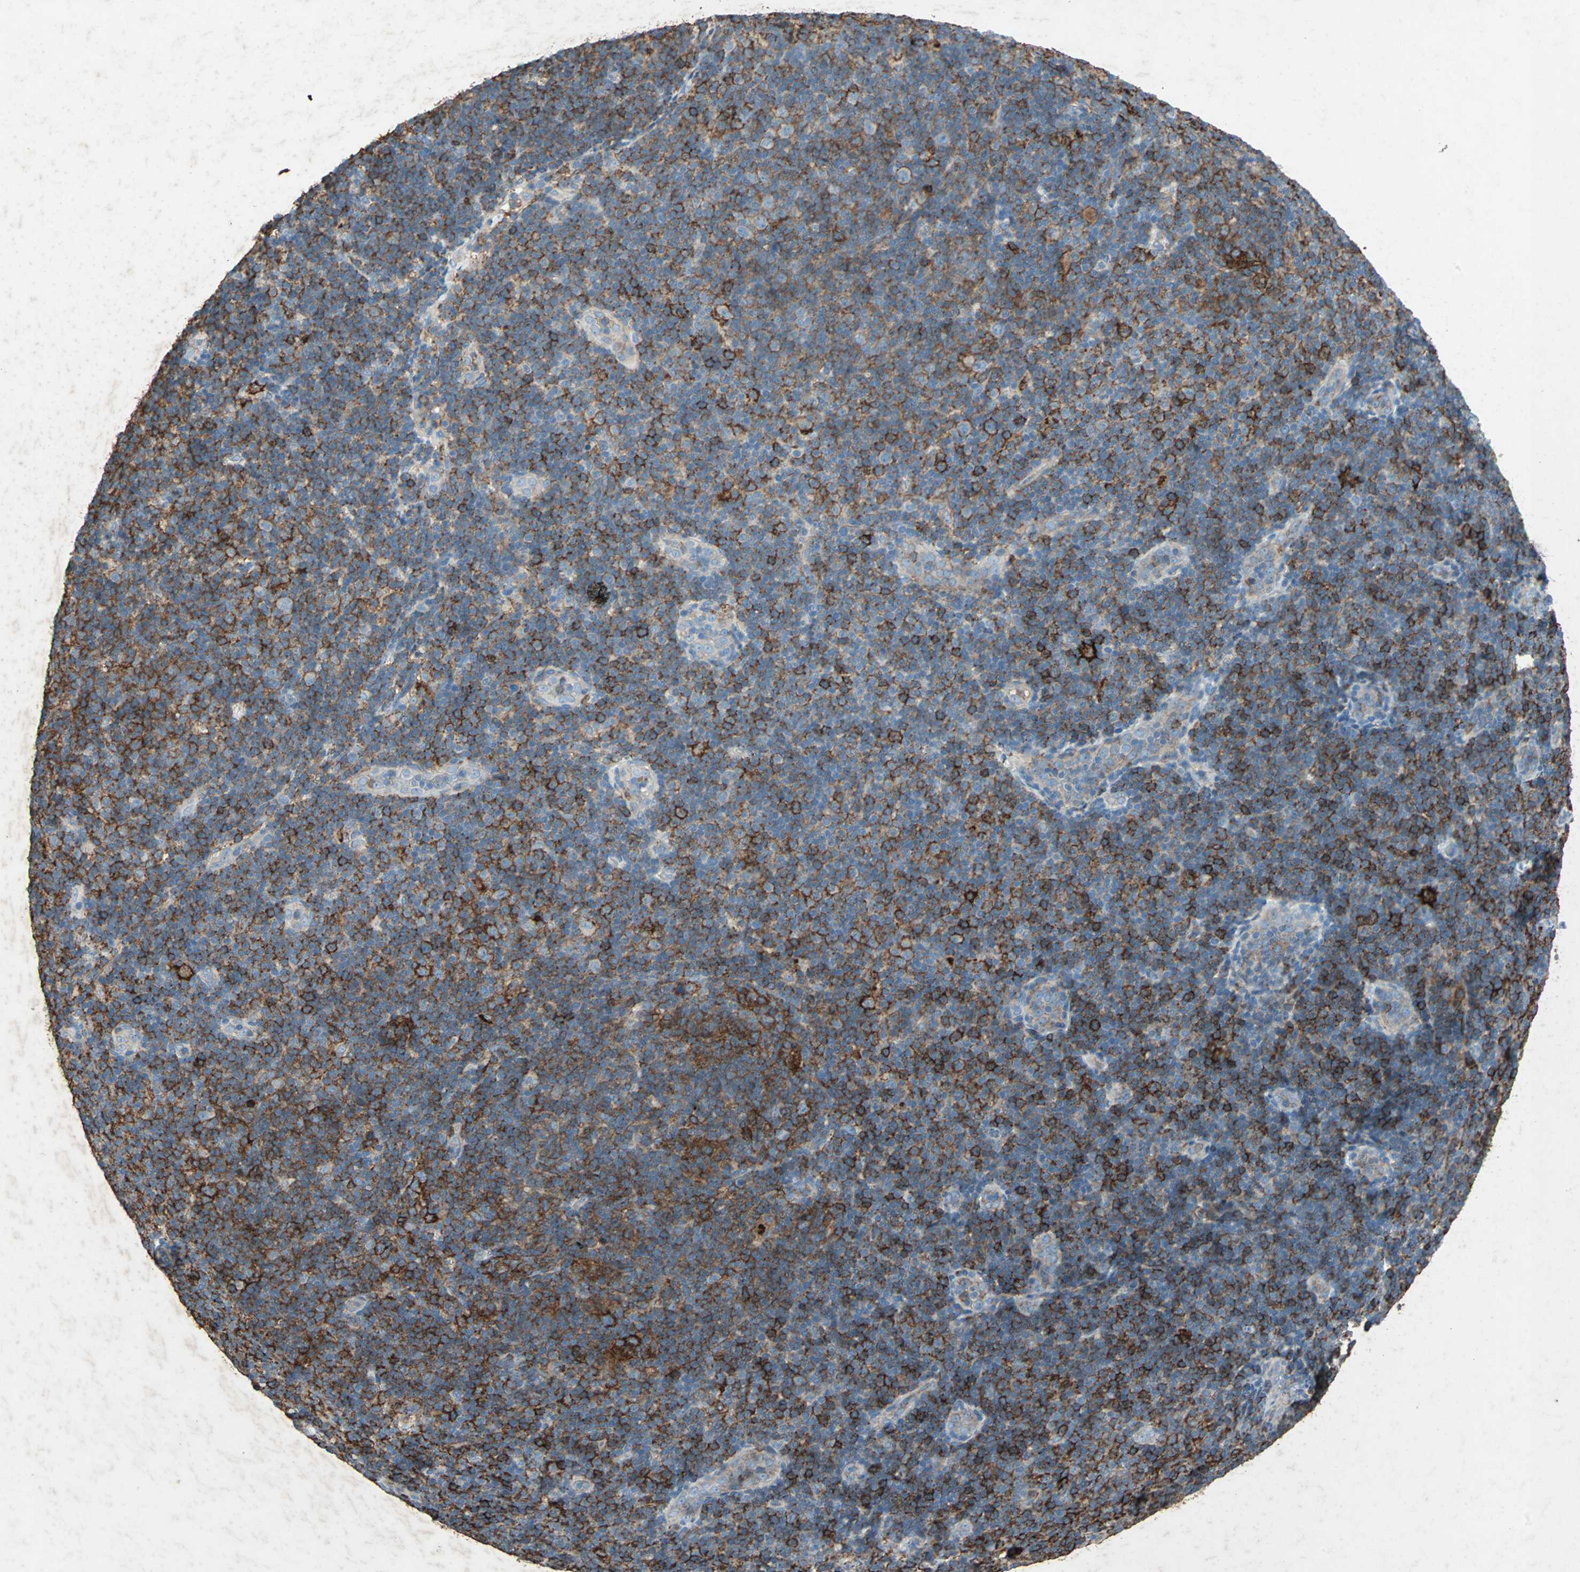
{"staining": {"intensity": "strong", "quantity": "25%-75%", "location": "cytoplasmic/membranous"}, "tissue": "lymphoma", "cell_type": "Tumor cells", "image_type": "cancer", "snomed": [{"axis": "morphology", "description": "Malignant lymphoma, non-Hodgkin's type, Low grade"}, {"axis": "topography", "description": "Lymph node"}], "caption": "A histopathology image of human low-grade malignant lymphoma, non-Hodgkin's type stained for a protein displays strong cytoplasmic/membranous brown staining in tumor cells. Using DAB (3,3'-diaminobenzidine) (brown) and hematoxylin (blue) stains, captured at high magnification using brightfield microscopy.", "gene": "CCR6", "patient": {"sex": "male", "age": 83}}